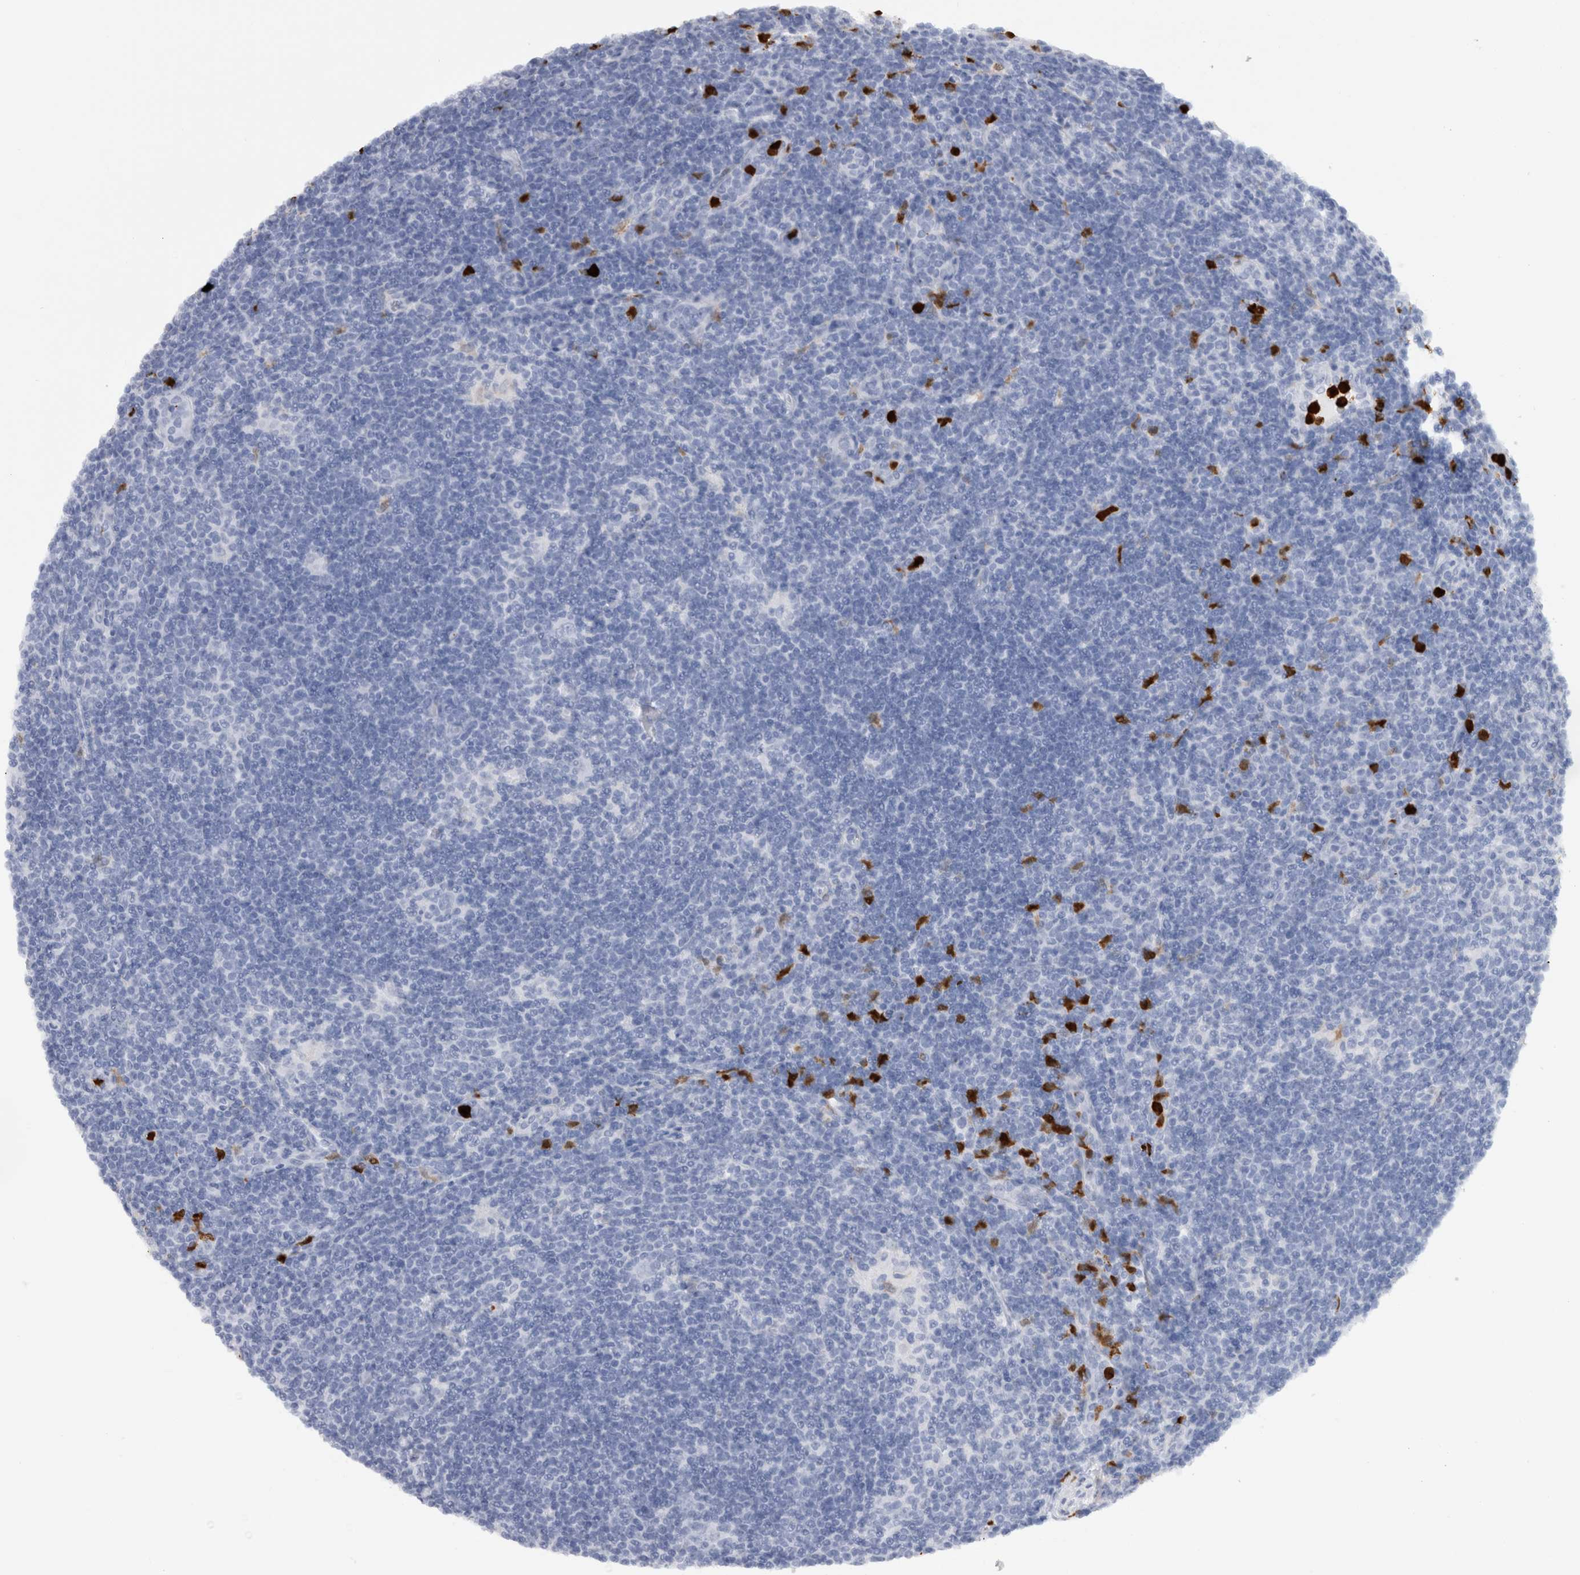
{"staining": {"intensity": "negative", "quantity": "none", "location": "none"}, "tissue": "lymphoma", "cell_type": "Tumor cells", "image_type": "cancer", "snomed": [{"axis": "morphology", "description": "Hodgkin's disease, NOS"}, {"axis": "topography", "description": "Lymph node"}], "caption": "Tumor cells show no significant protein positivity in Hodgkin's disease.", "gene": "S100A8", "patient": {"sex": "female", "age": 57}}